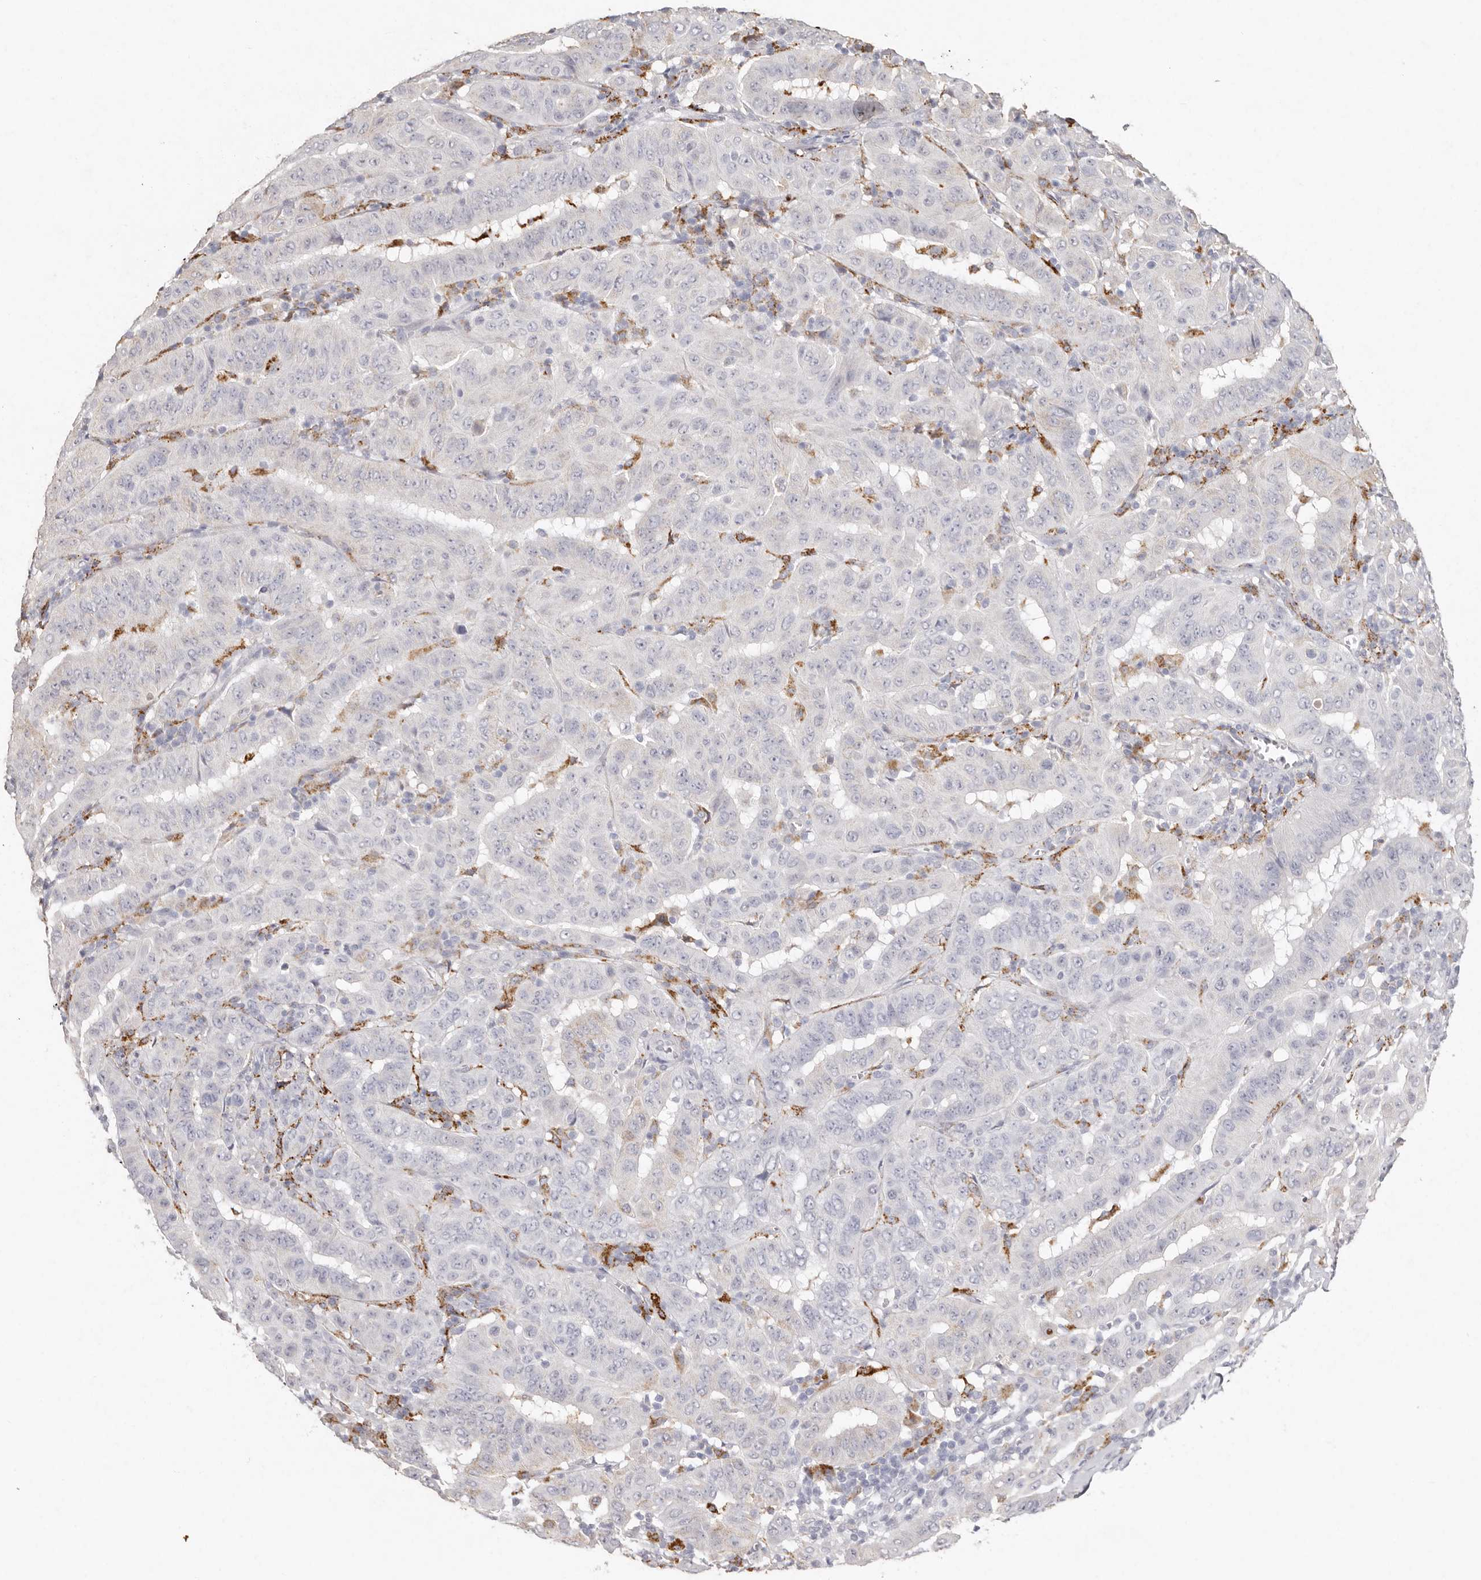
{"staining": {"intensity": "negative", "quantity": "none", "location": "none"}, "tissue": "pancreatic cancer", "cell_type": "Tumor cells", "image_type": "cancer", "snomed": [{"axis": "morphology", "description": "Adenocarcinoma, NOS"}, {"axis": "topography", "description": "Pancreas"}], "caption": "Image shows no significant protein expression in tumor cells of pancreatic adenocarcinoma.", "gene": "FAM185A", "patient": {"sex": "male", "age": 63}}